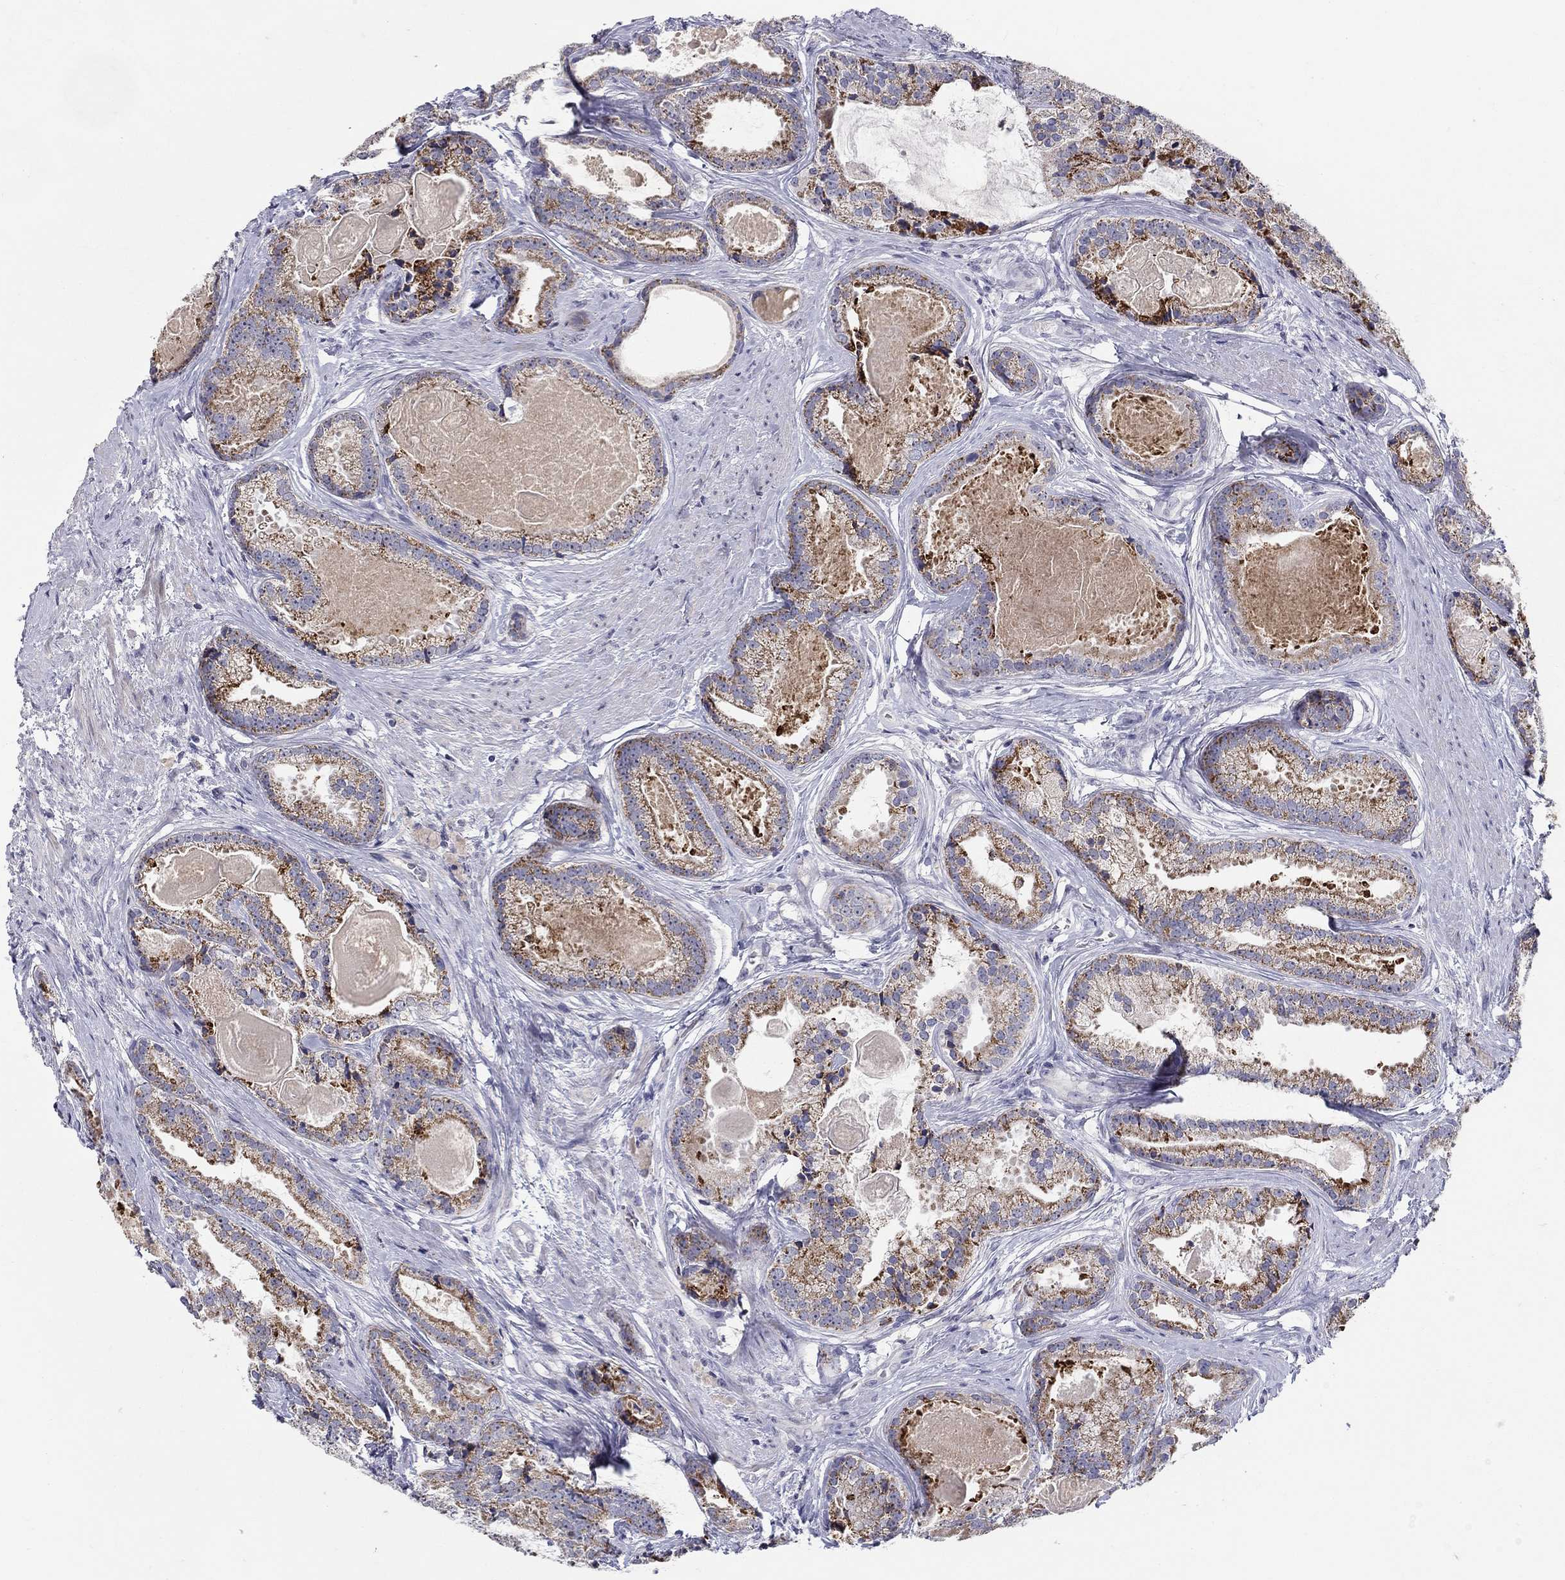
{"staining": {"intensity": "strong", "quantity": "25%-75%", "location": "cytoplasmic/membranous"}, "tissue": "prostate cancer", "cell_type": "Tumor cells", "image_type": "cancer", "snomed": [{"axis": "morphology", "description": "Adenocarcinoma, NOS"}, {"axis": "morphology", "description": "Adenocarcinoma, High grade"}, {"axis": "topography", "description": "Prostate"}], "caption": "Prostate adenocarcinoma was stained to show a protein in brown. There is high levels of strong cytoplasmic/membranous expression in about 25%-75% of tumor cells.", "gene": "HMX2", "patient": {"sex": "male", "age": 64}}